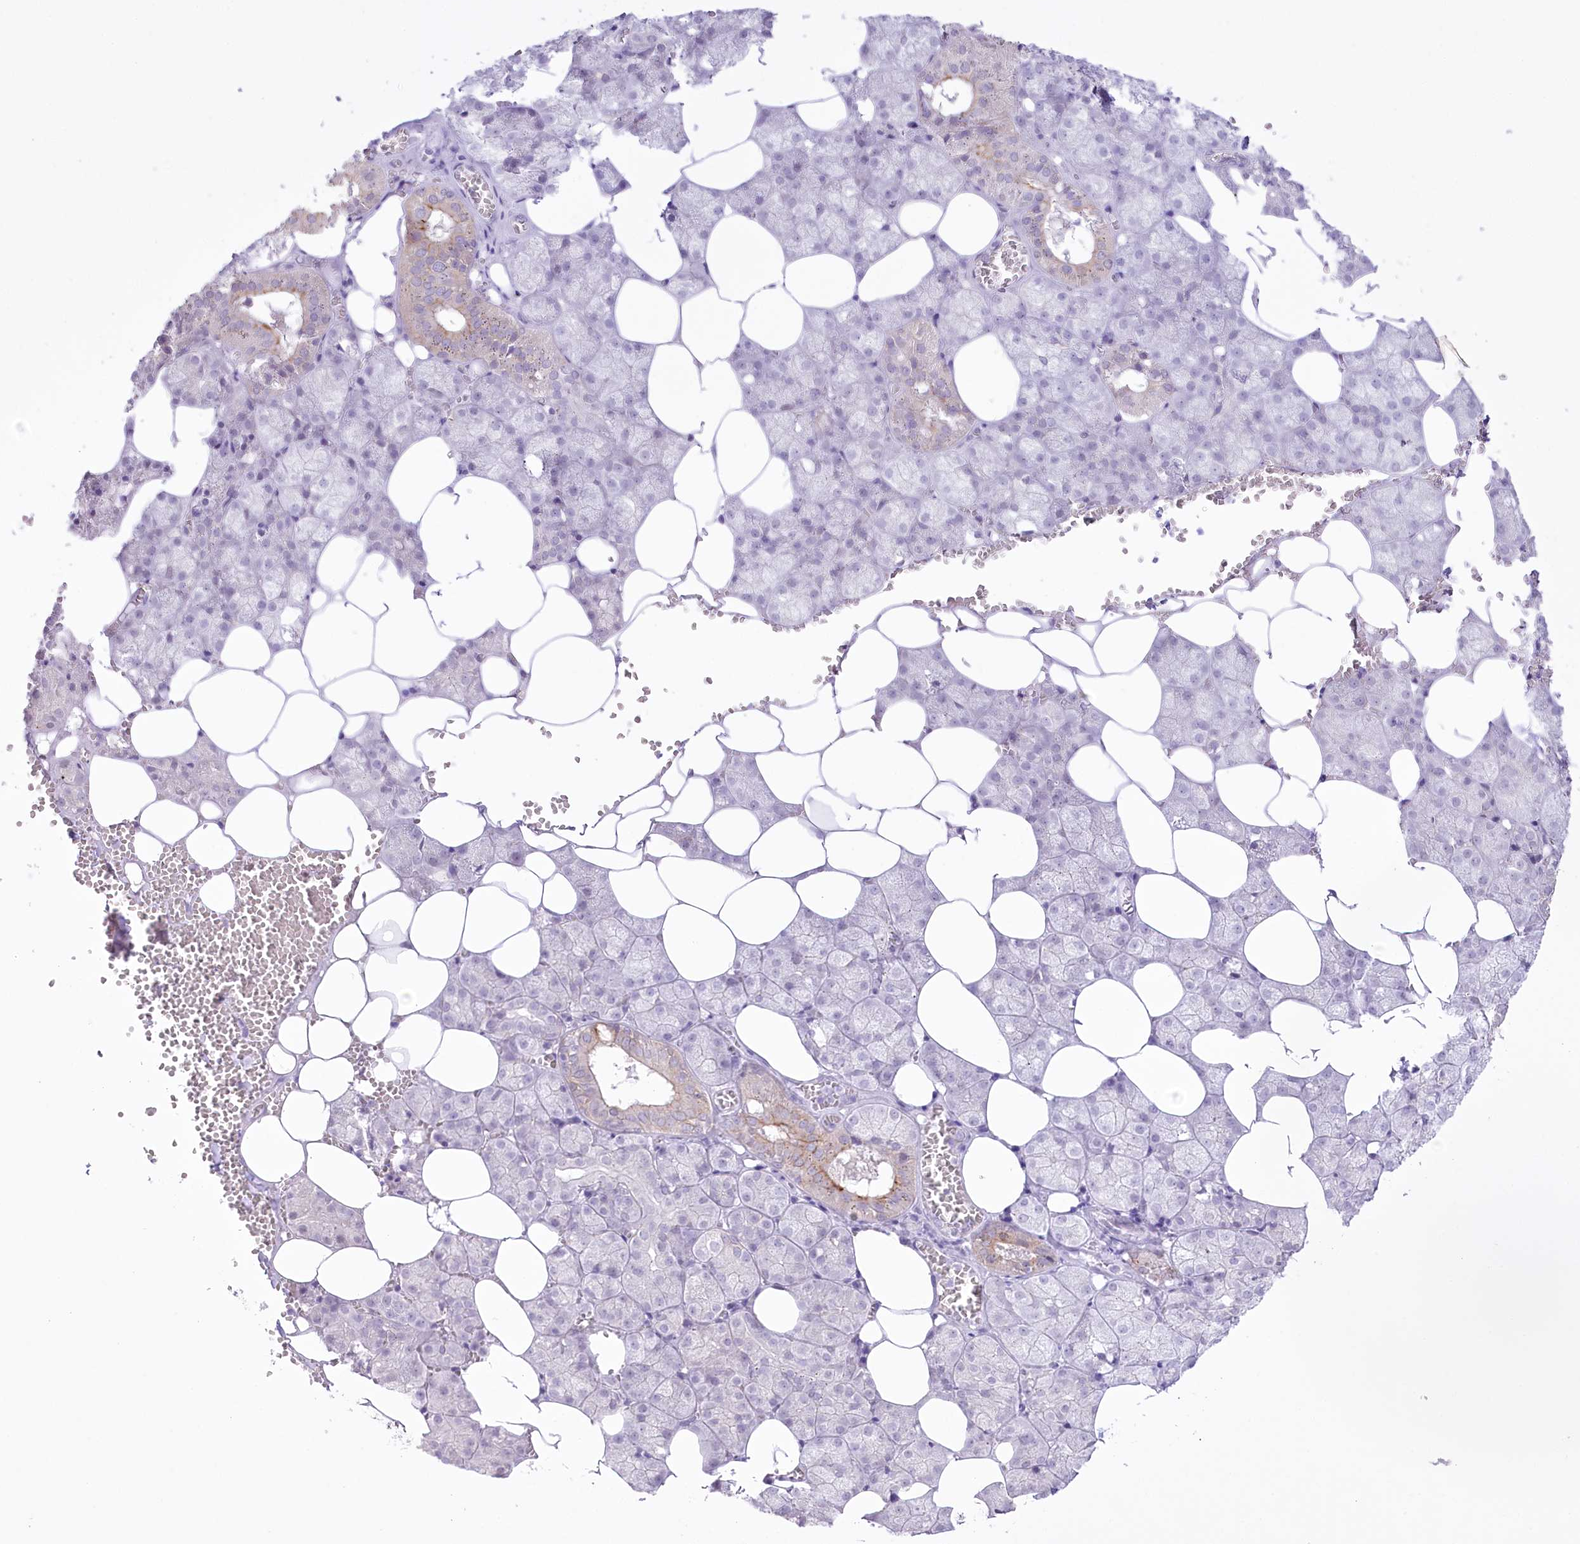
{"staining": {"intensity": "weak", "quantity": "<25%", "location": "cytoplasmic/membranous"}, "tissue": "salivary gland", "cell_type": "Glandular cells", "image_type": "normal", "snomed": [{"axis": "morphology", "description": "Normal tissue, NOS"}, {"axis": "topography", "description": "Salivary gland"}], "caption": "Immunohistochemistry (IHC) histopathology image of unremarkable salivary gland stained for a protein (brown), which shows no expression in glandular cells.", "gene": "SLC39A10", "patient": {"sex": "male", "age": 62}}